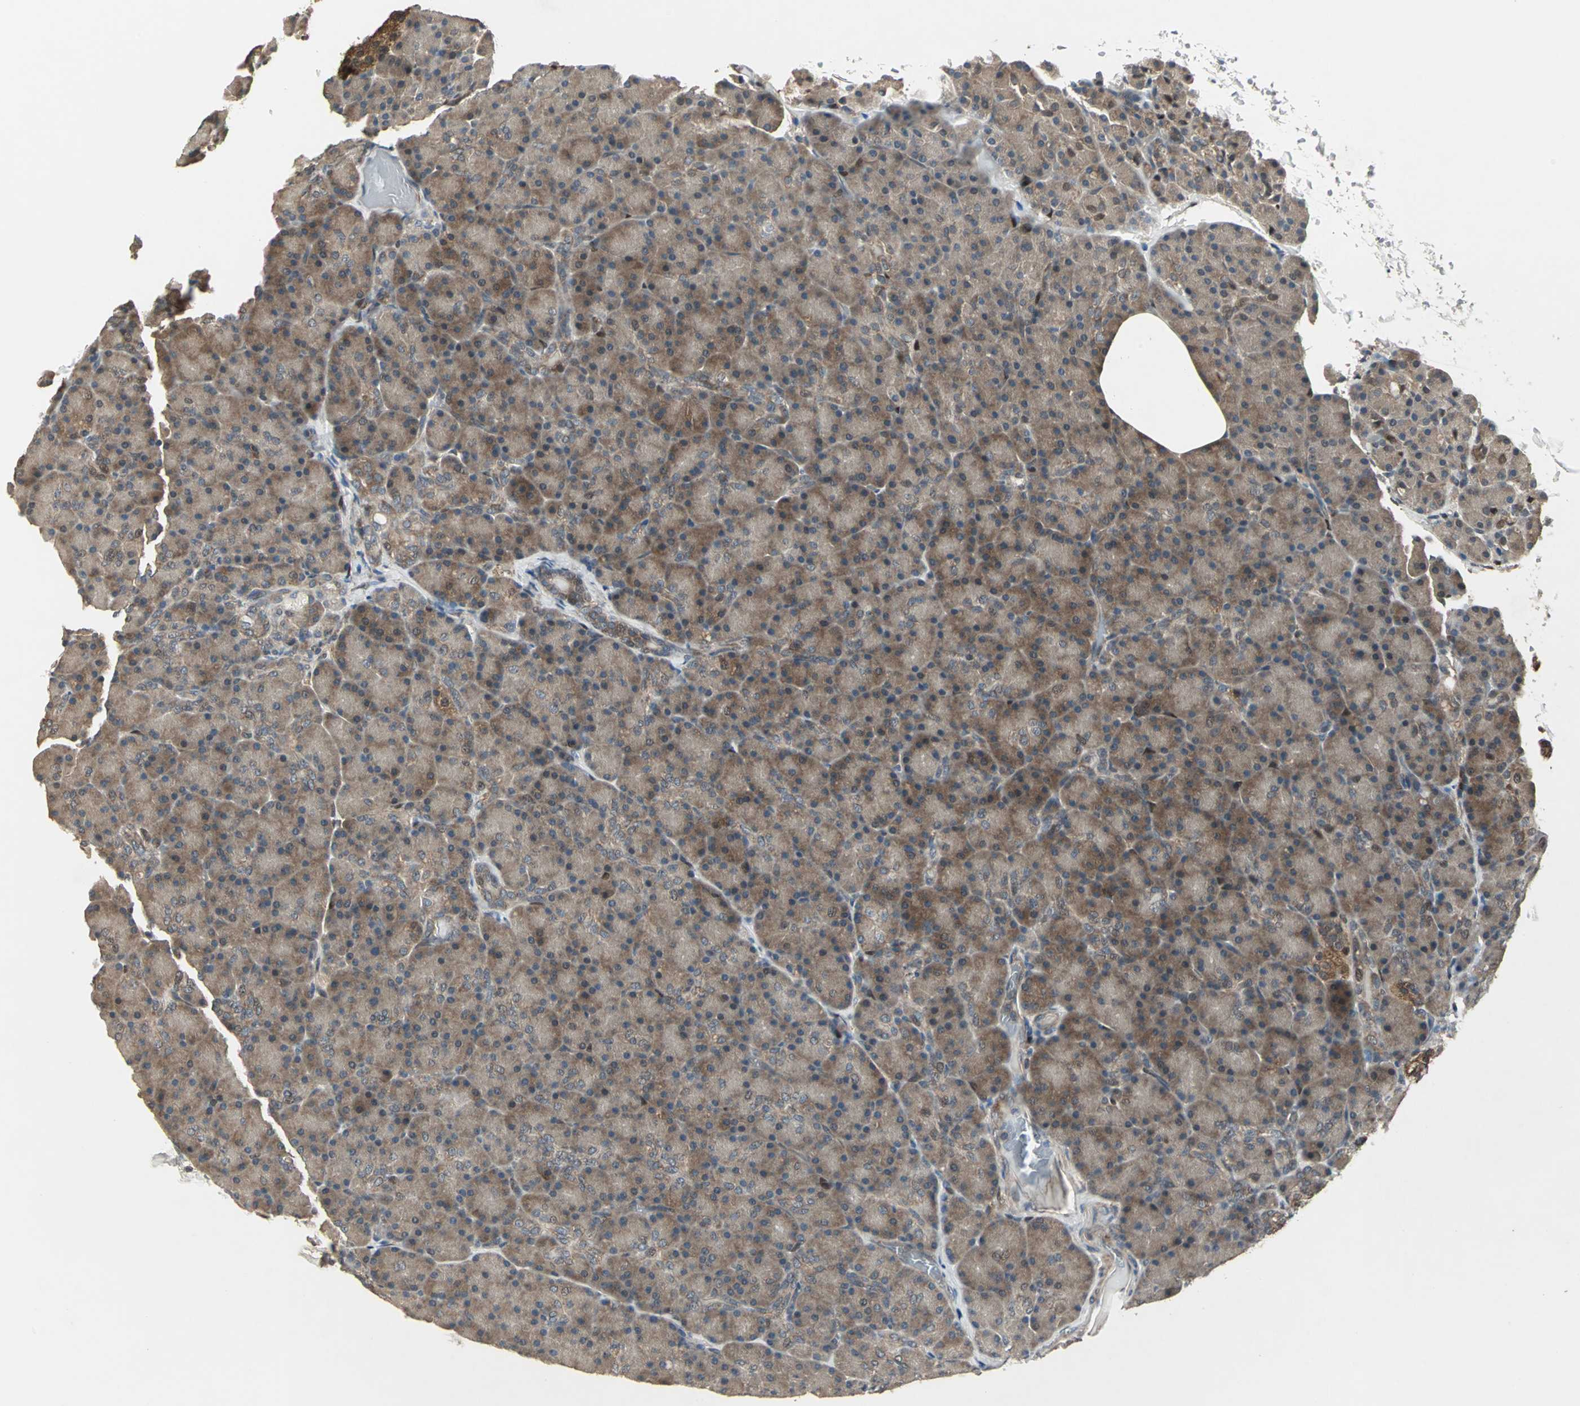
{"staining": {"intensity": "moderate", "quantity": ">75%", "location": "cytoplasmic/membranous"}, "tissue": "pancreas", "cell_type": "Exocrine glandular cells", "image_type": "normal", "snomed": [{"axis": "morphology", "description": "Normal tissue, NOS"}, {"axis": "topography", "description": "Pancreas"}], "caption": "Immunohistochemical staining of unremarkable pancreas reveals medium levels of moderate cytoplasmic/membranous staining in about >75% of exocrine glandular cells.", "gene": "PFDN1", "patient": {"sex": "female", "age": 43}}